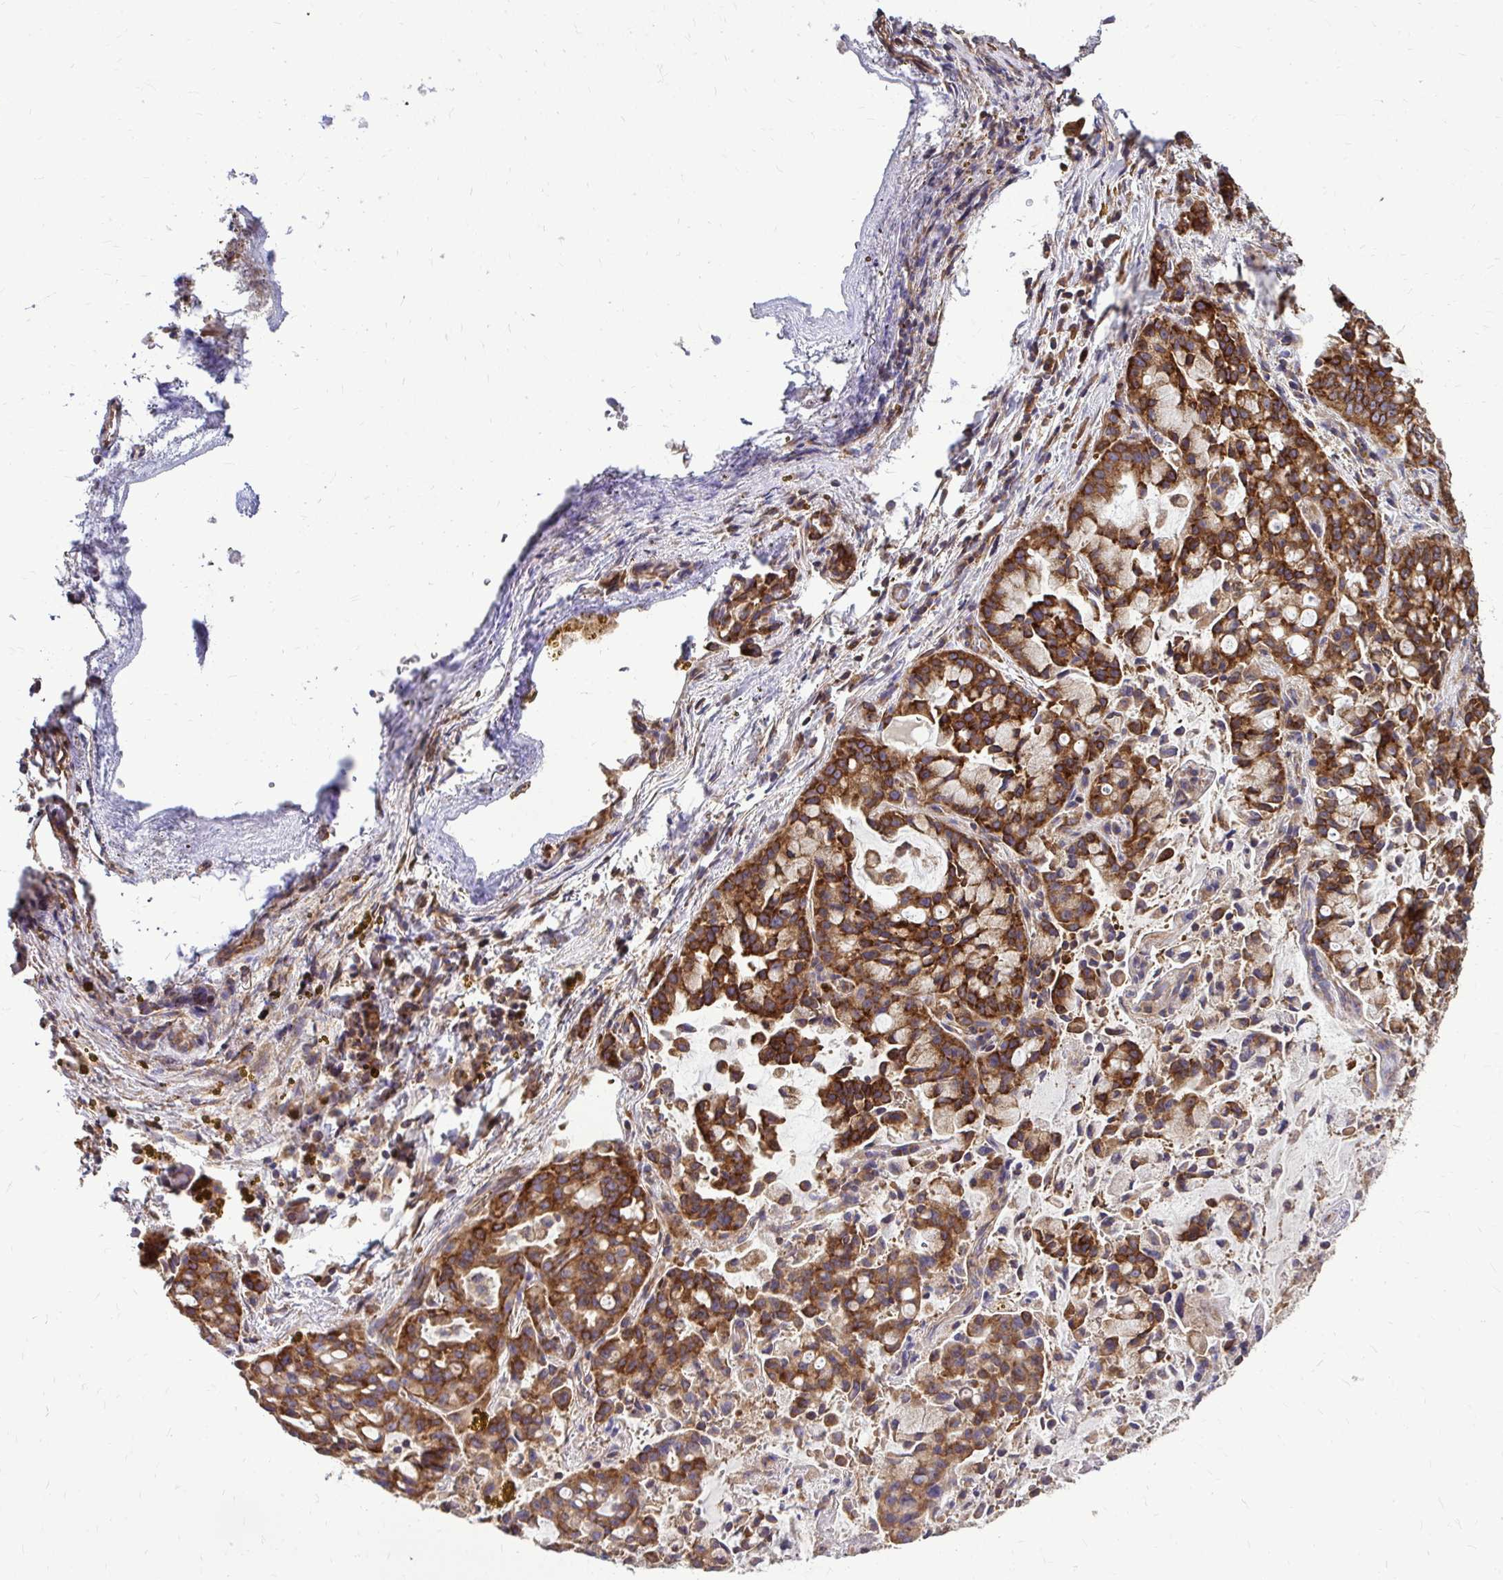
{"staining": {"intensity": "strong", "quantity": ">75%", "location": "cytoplasmic/membranous"}, "tissue": "lung cancer", "cell_type": "Tumor cells", "image_type": "cancer", "snomed": [{"axis": "morphology", "description": "Adenocarcinoma, NOS"}, {"axis": "topography", "description": "Lung"}], "caption": "Immunohistochemistry staining of lung cancer, which shows high levels of strong cytoplasmic/membranous staining in approximately >75% of tumor cells indicating strong cytoplasmic/membranous protein expression. The staining was performed using DAB (brown) for protein detection and nuclei were counterstained in hematoxylin (blue).", "gene": "FMR1", "patient": {"sex": "female", "age": 44}}